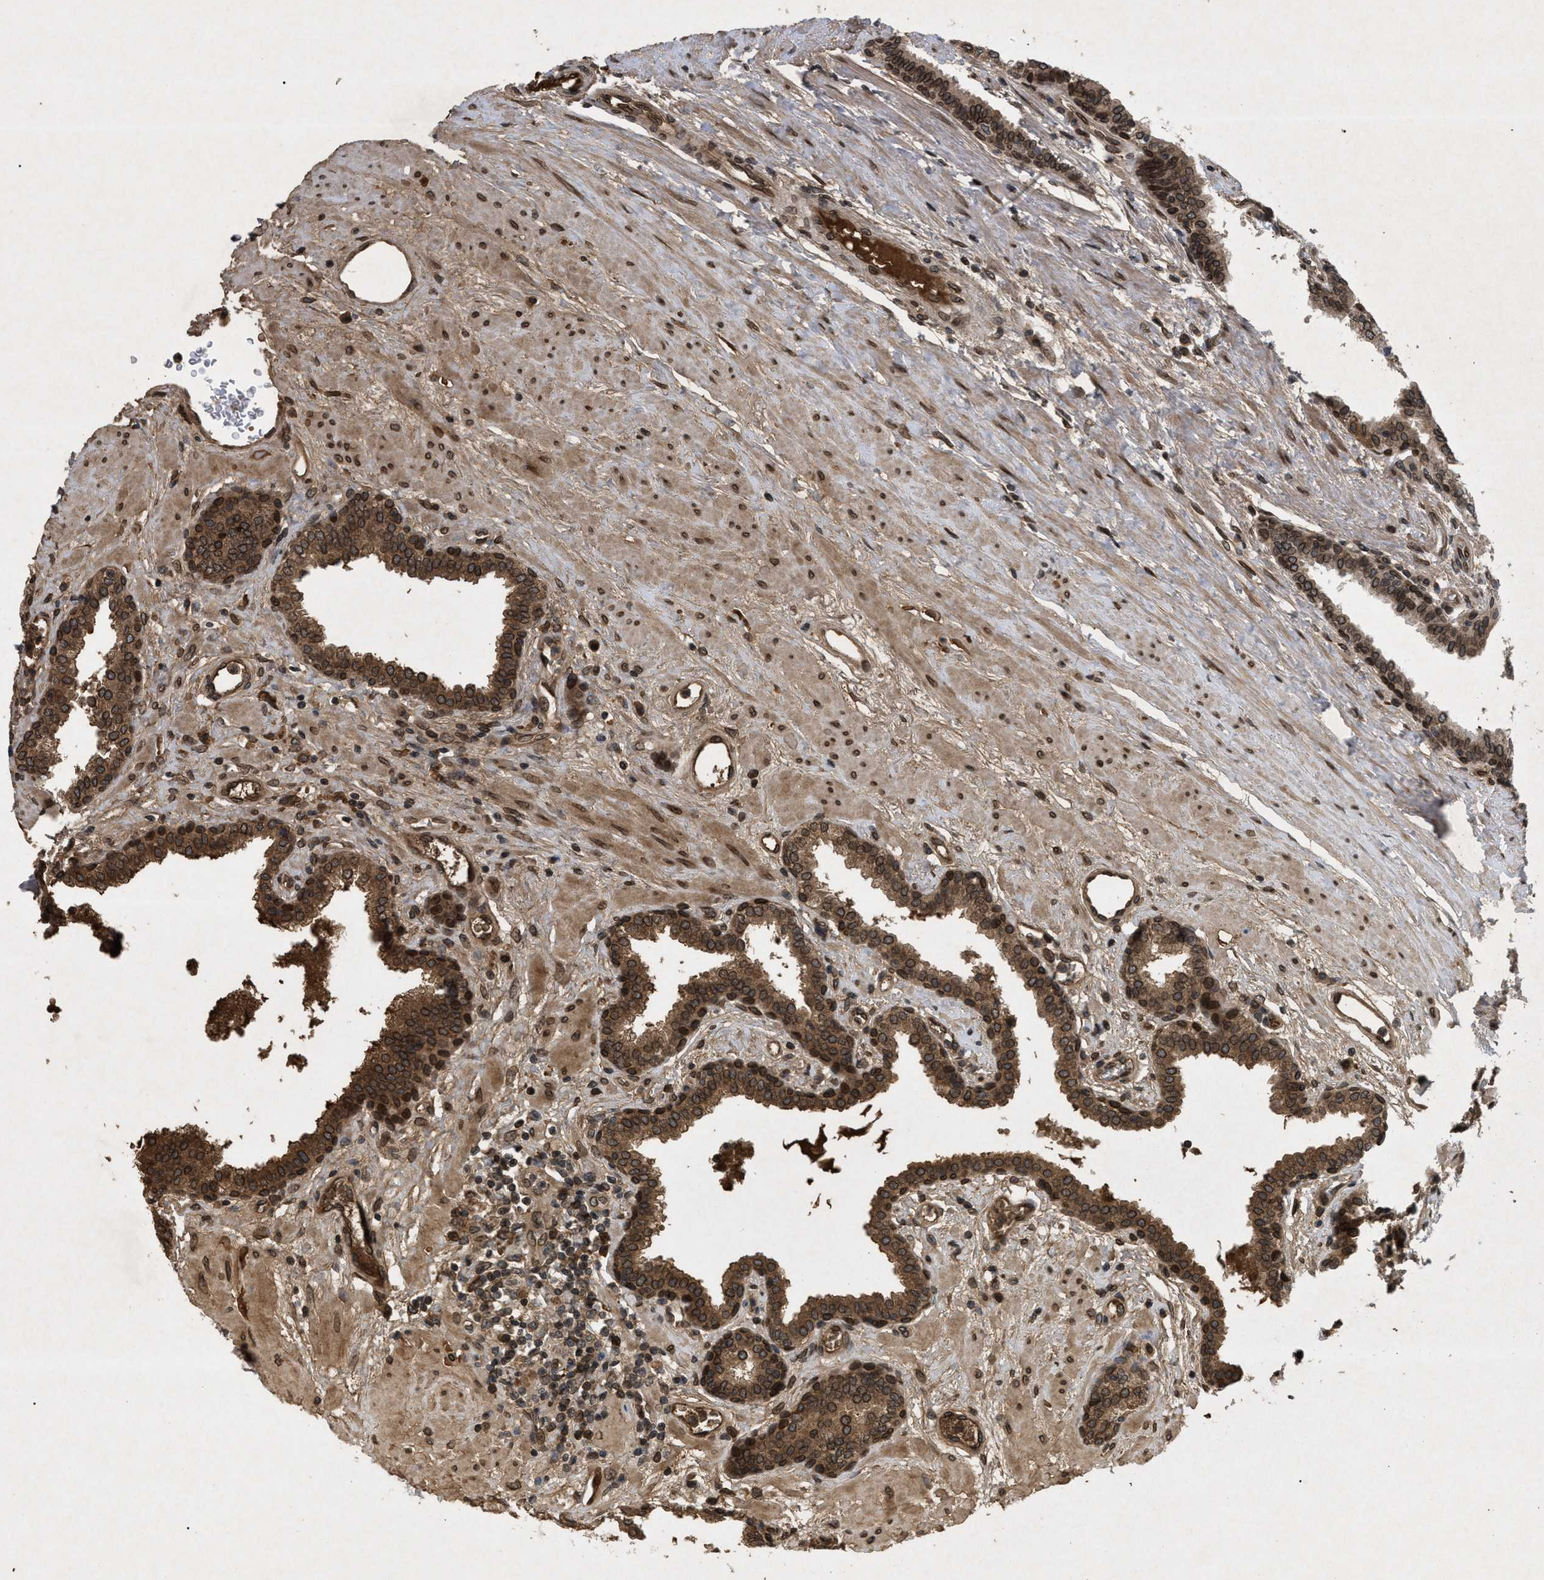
{"staining": {"intensity": "strong", "quantity": ">75%", "location": "cytoplasmic/membranous,nuclear"}, "tissue": "prostate", "cell_type": "Glandular cells", "image_type": "normal", "snomed": [{"axis": "morphology", "description": "Normal tissue, NOS"}, {"axis": "topography", "description": "Prostate"}], "caption": "Prostate stained with a brown dye exhibits strong cytoplasmic/membranous,nuclear positive positivity in approximately >75% of glandular cells.", "gene": "CRY1", "patient": {"sex": "male", "age": 51}}